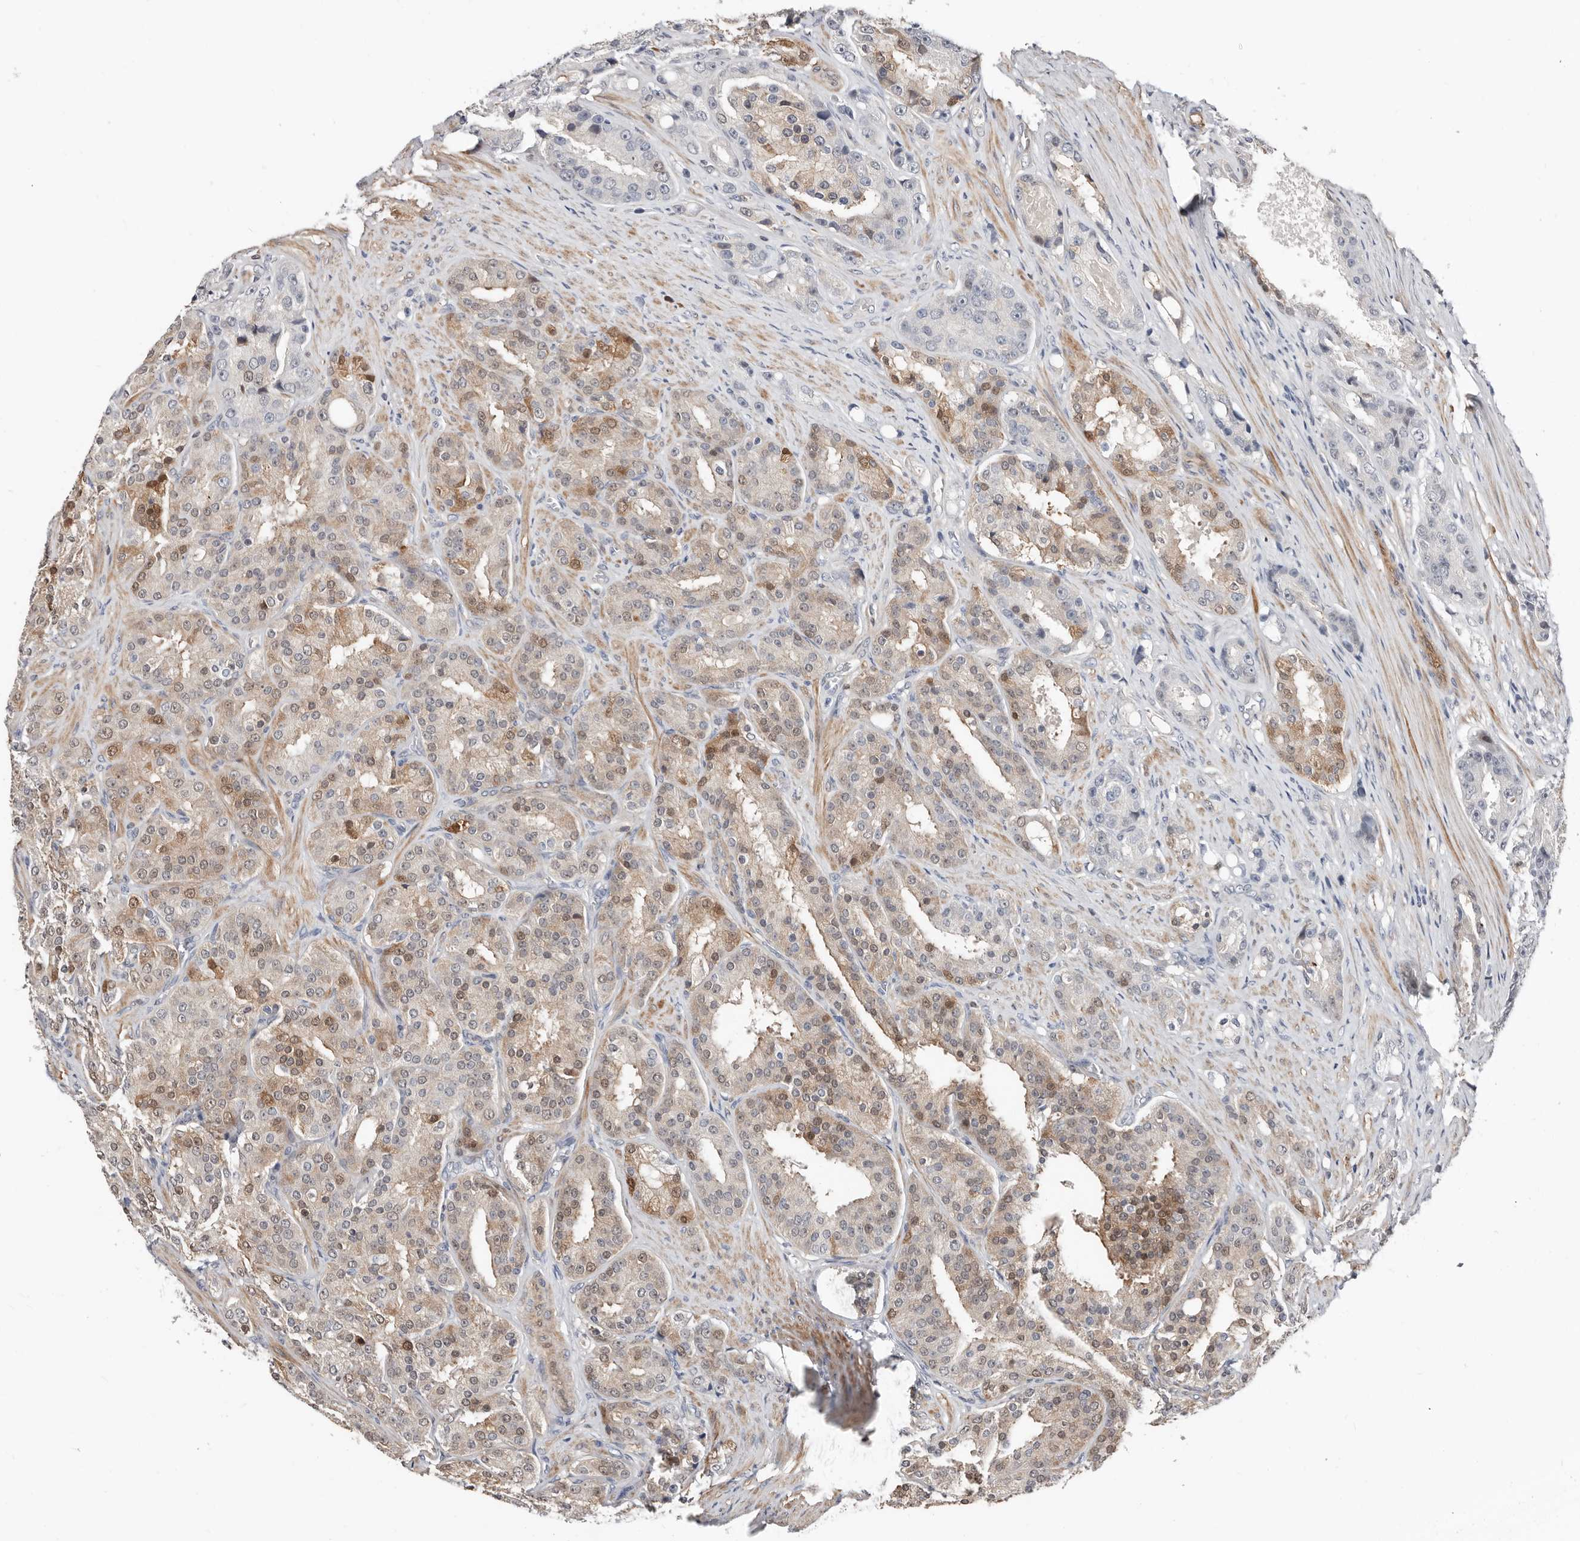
{"staining": {"intensity": "moderate", "quantity": "<25%", "location": "cytoplasmic/membranous,nuclear"}, "tissue": "prostate cancer", "cell_type": "Tumor cells", "image_type": "cancer", "snomed": [{"axis": "morphology", "description": "Adenocarcinoma, High grade"}, {"axis": "topography", "description": "Prostate"}], "caption": "A brown stain shows moderate cytoplasmic/membranous and nuclear positivity of a protein in human high-grade adenocarcinoma (prostate) tumor cells. The staining was performed using DAB, with brown indicating positive protein expression. Nuclei are stained blue with hematoxylin.", "gene": "ASRGL1", "patient": {"sex": "male", "age": 60}}